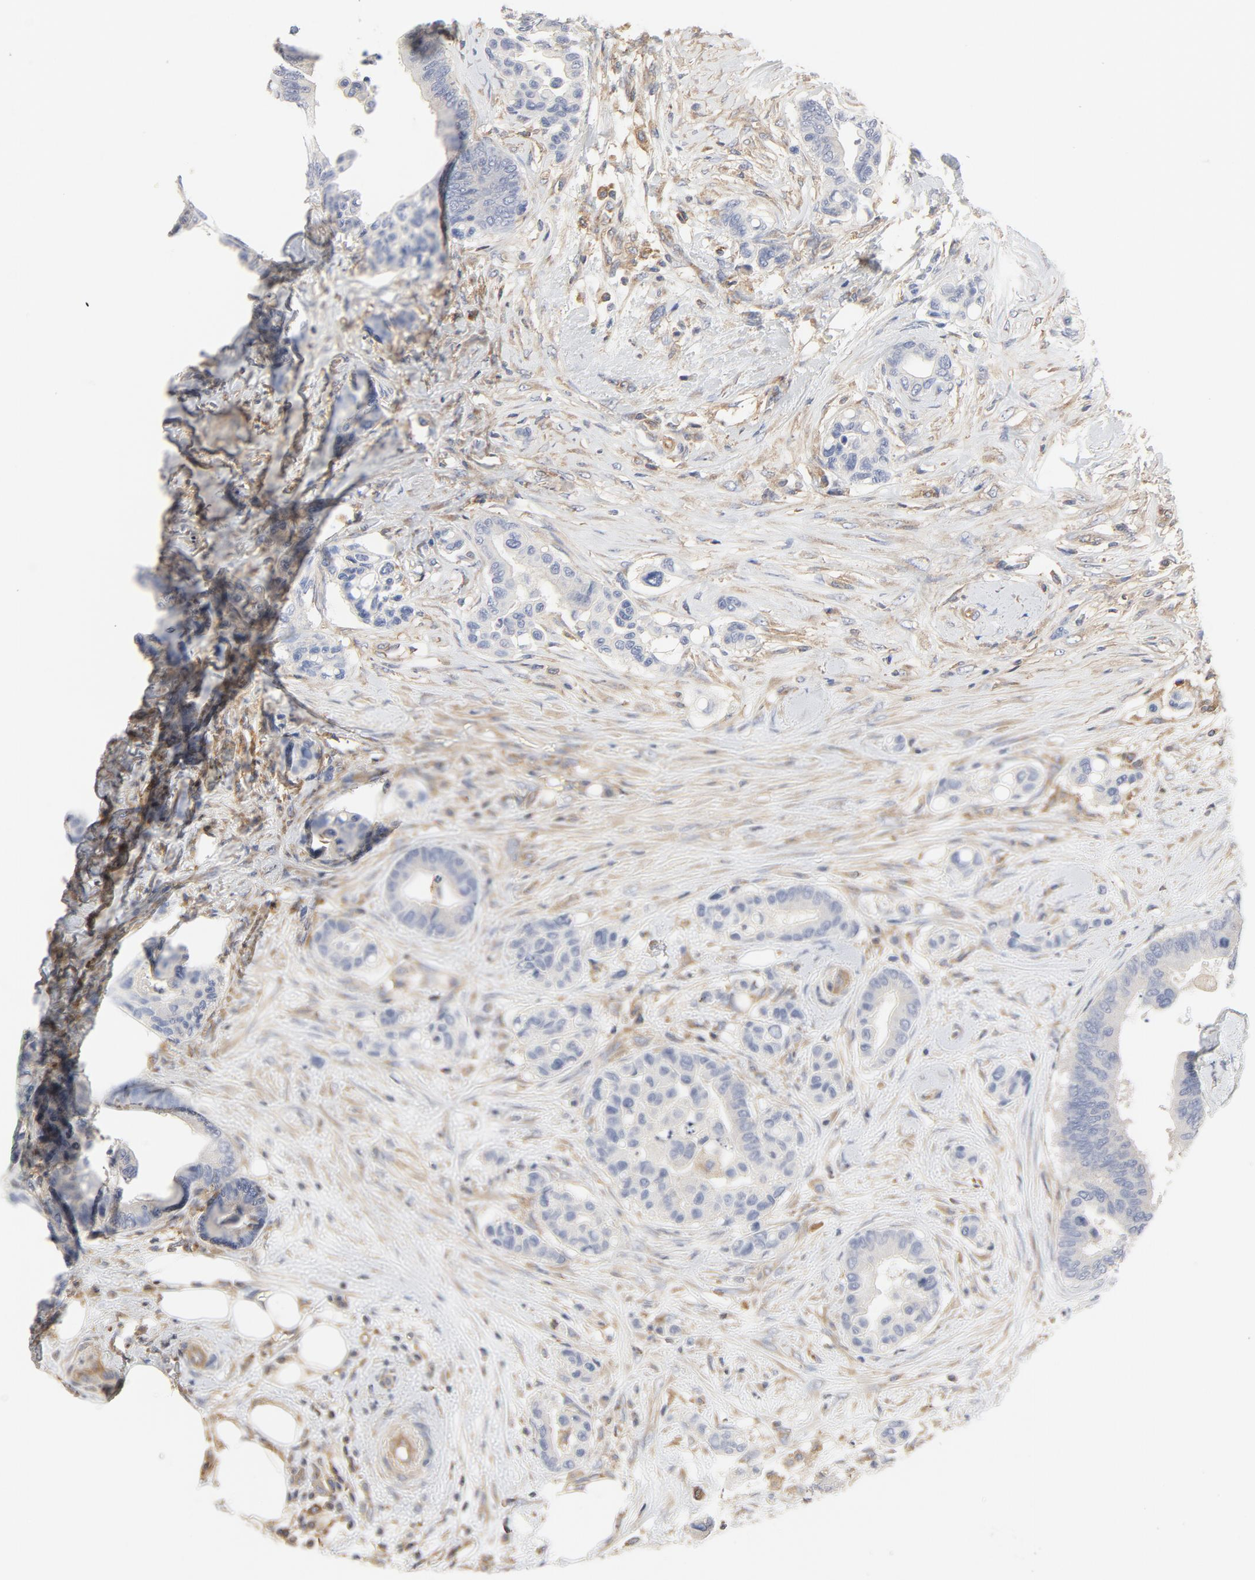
{"staining": {"intensity": "negative", "quantity": "none", "location": "none"}, "tissue": "colorectal cancer", "cell_type": "Tumor cells", "image_type": "cancer", "snomed": [{"axis": "morphology", "description": "Adenocarcinoma, NOS"}, {"axis": "topography", "description": "Colon"}], "caption": "Tumor cells show no significant protein staining in adenocarcinoma (colorectal).", "gene": "RABEP1", "patient": {"sex": "male", "age": 82}}